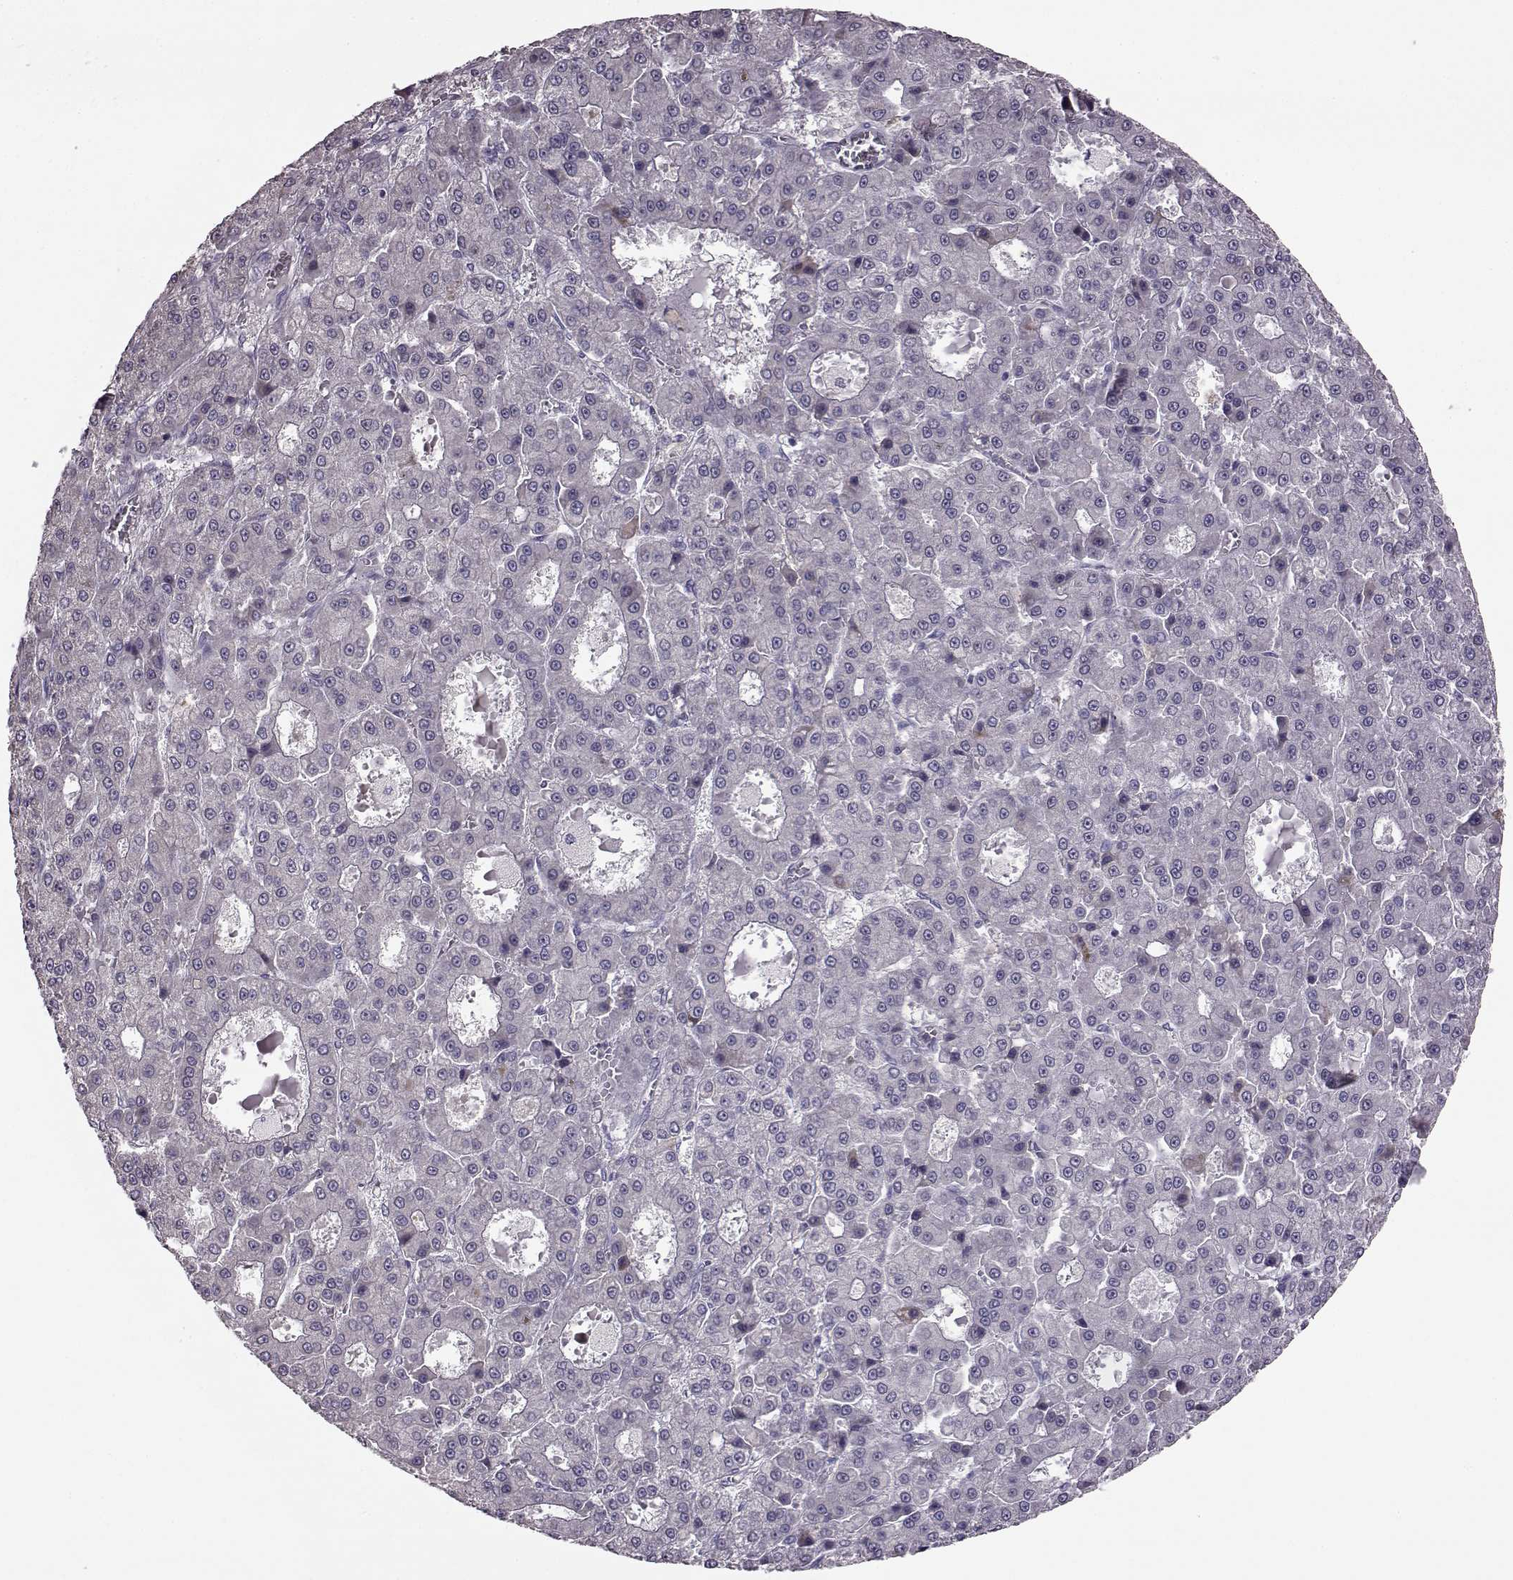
{"staining": {"intensity": "negative", "quantity": "none", "location": "none"}, "tissue": "liver cancer", "cell_type": "Tumor cells", "image_type": "cancer", "snomed": [{"axis": "morphology", "description": "Carcinoma, Hepatocellular, NOS"}, {"axis": "topography", "description": "Liver"}], "caption": "This image is of hepatocellular carcinoma (liver) stained with IHC to label a protein in brown with the nuclei are counter-stained blue. There is no positivity in tumor cells. (Stains: DAB IHC with hematoxylin counter stain, Microscopy: brightfield microscopy at high magnification).", "gene": "ADGRG2", "patient": {"sex": "male", "age": 70}}